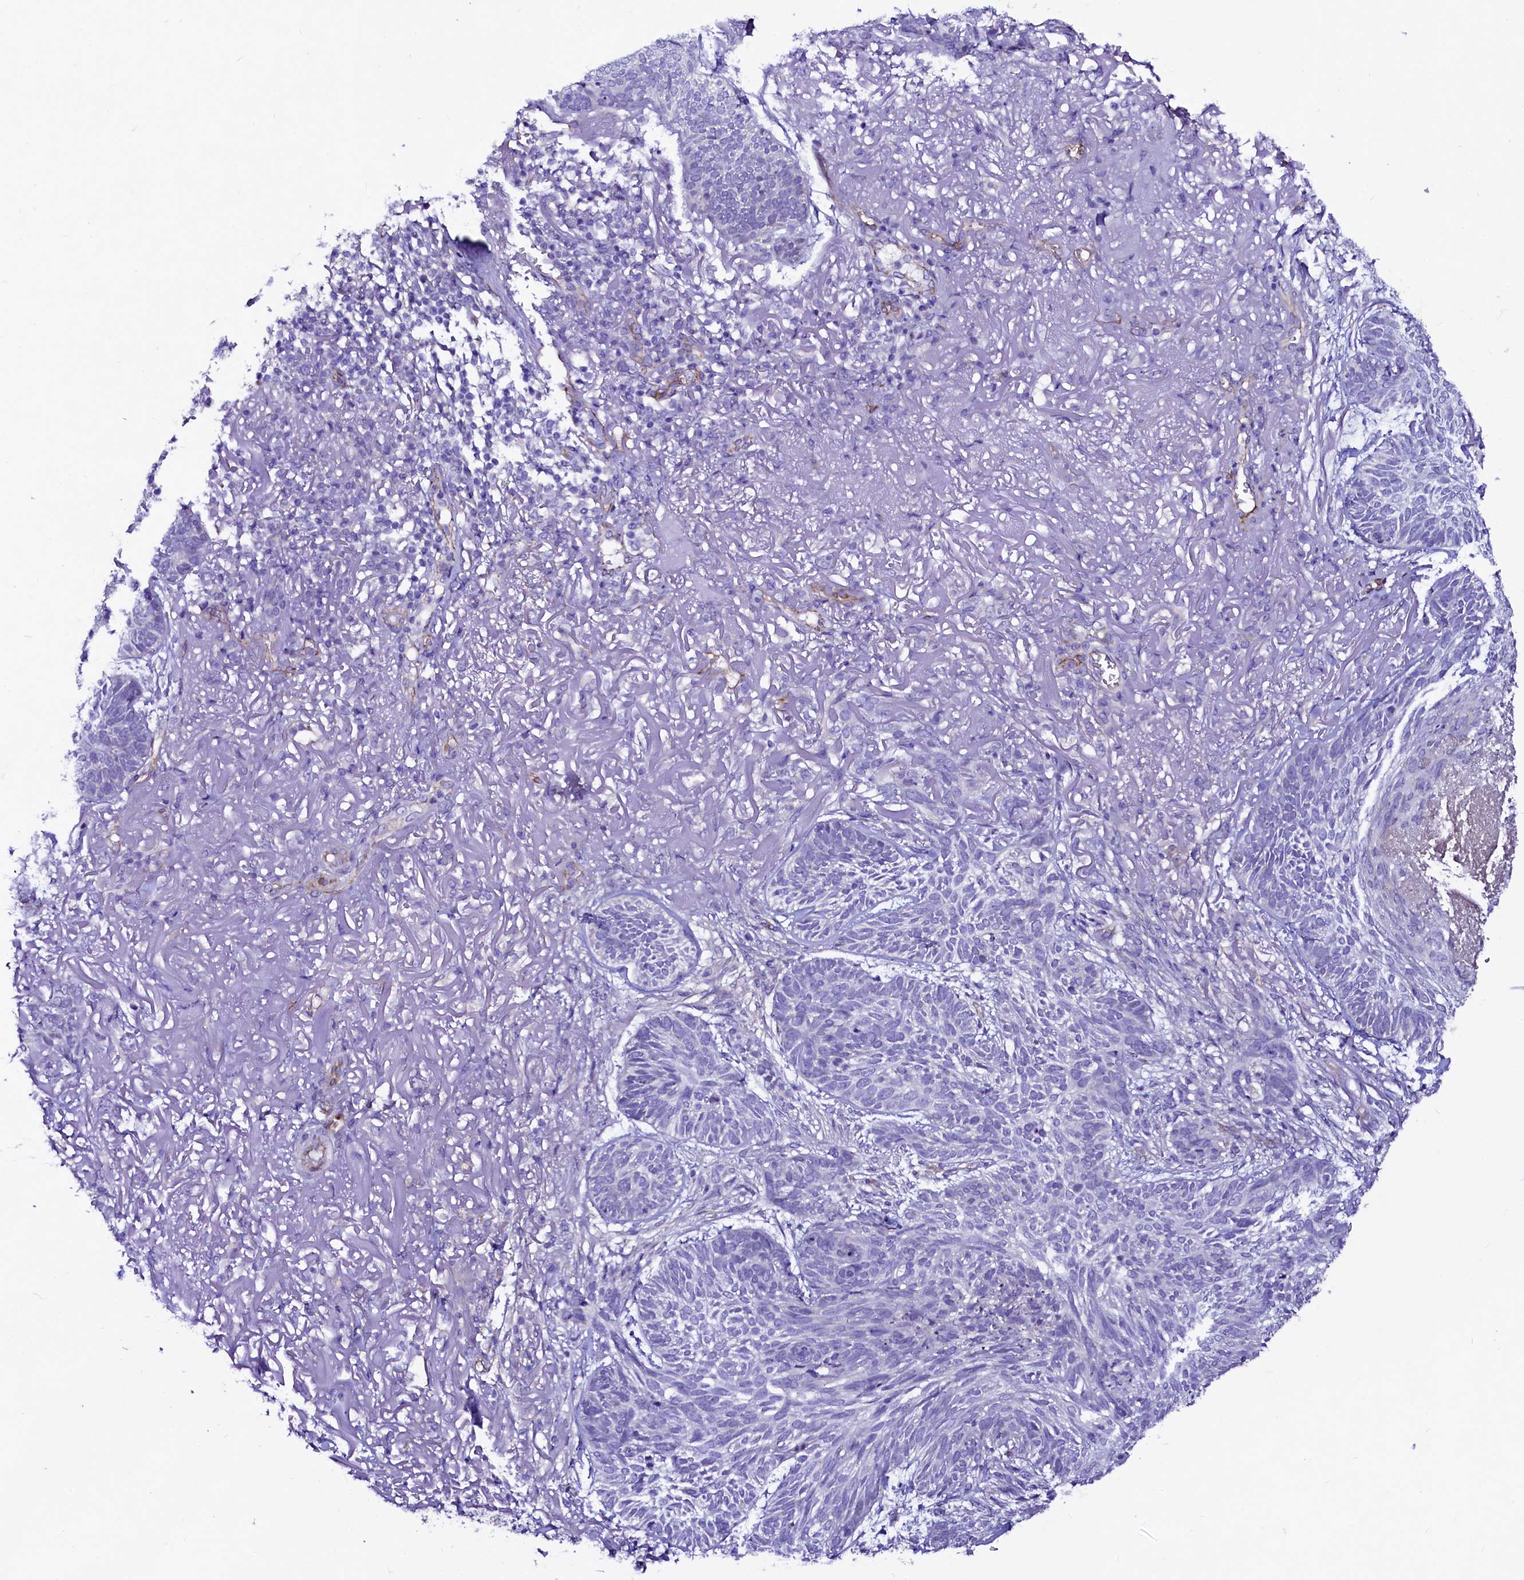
{"staining": {"intensity": "negative", "quantity": "none", "location": "none"}, "tissue": "skin cancer", "cell_type": "Tumor cells", "image_type": "cancer", "snomed": [{"axis": "morphology", "description": "Normal tissue, NOS"}, {"axis": "morphology", "description": "Basal cell carcinoma"}, {"axis": "topography", "description": "Skin"}], "caption": "There is no significant staining in tumor cells of skin cancer (basal cell carcinoma).", "gene": "SLF1", "patient": {"sex": "male", "age": 66}}